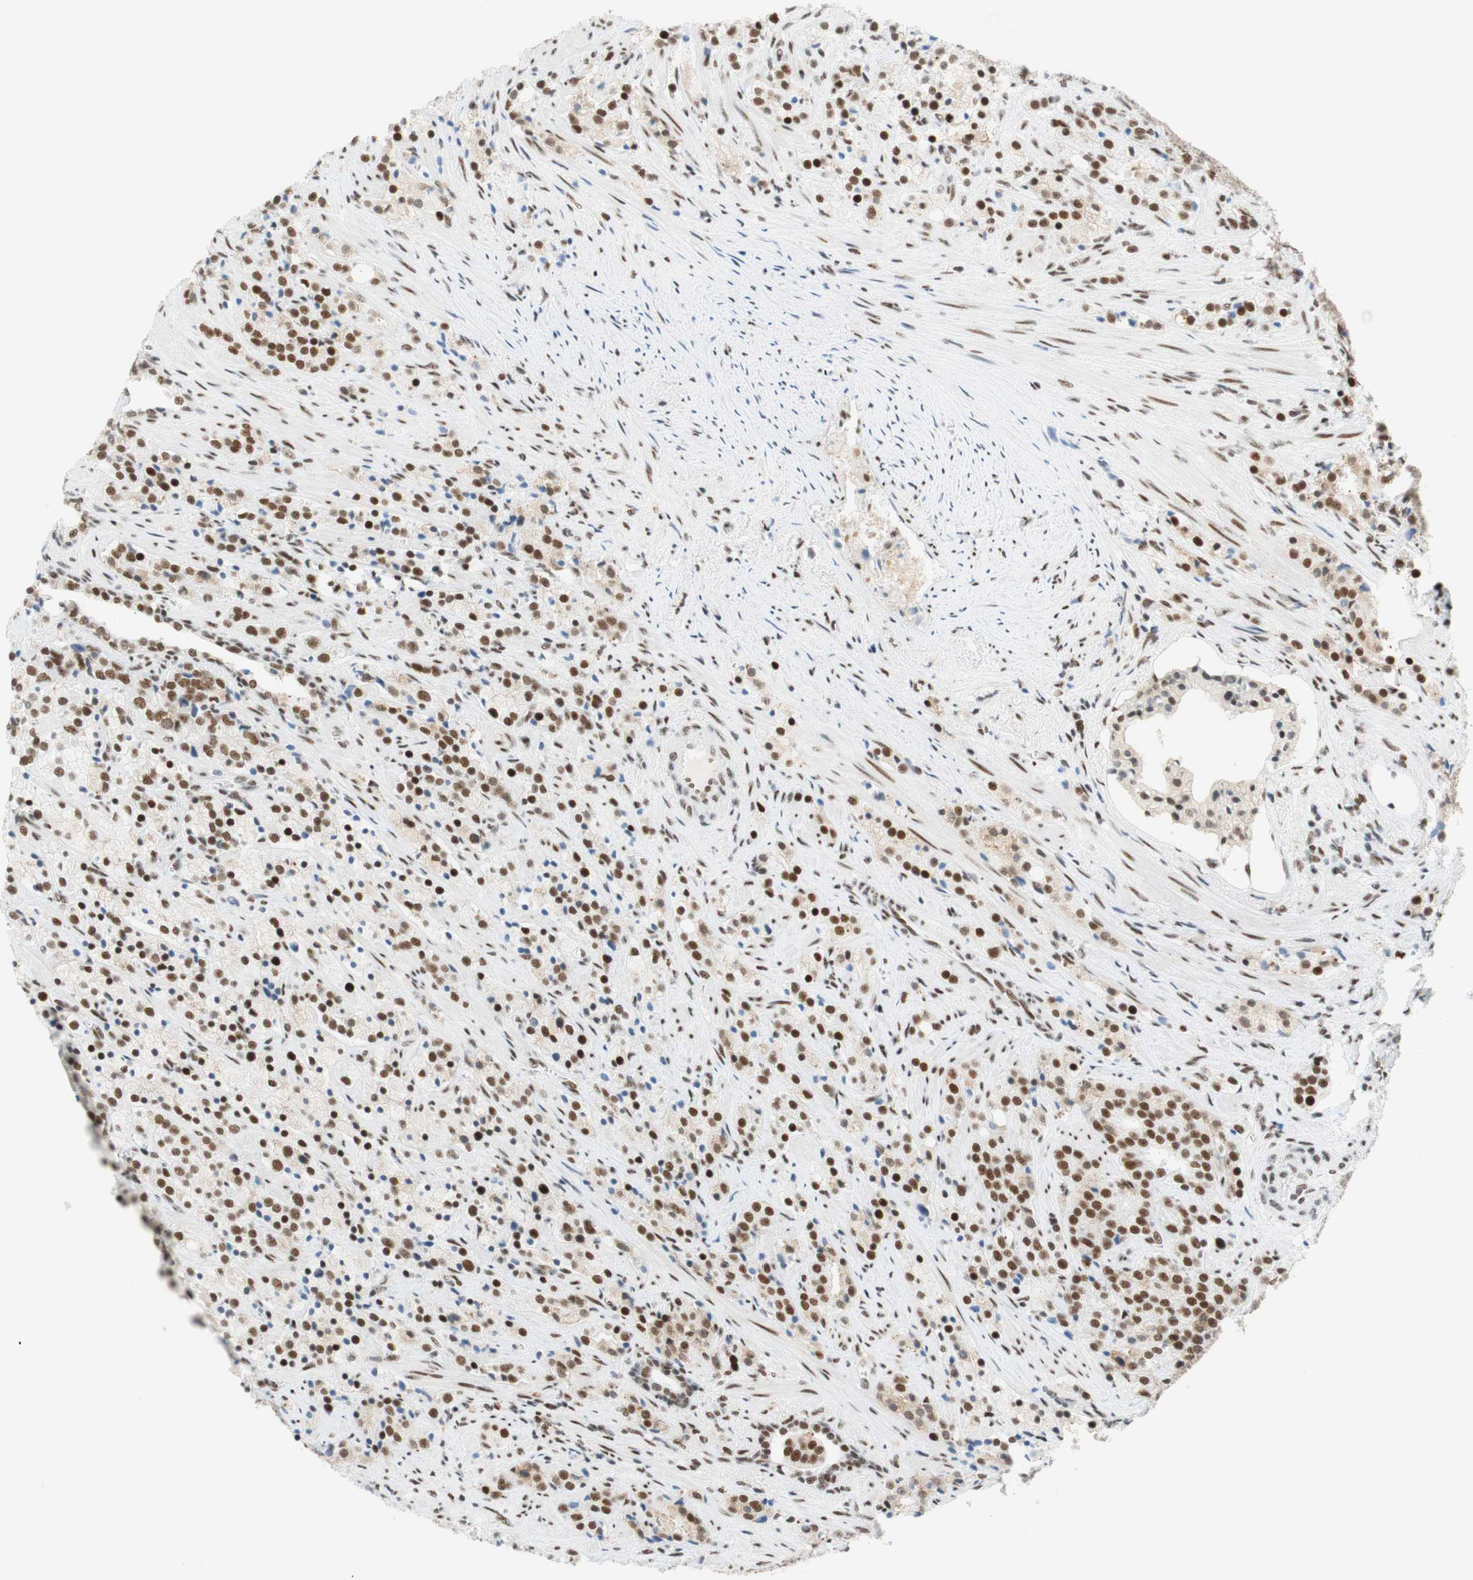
{"staining": {"intensity": "moderate", "quantity": "25%-75%", "location": "nuclear"}, "tissue": "prostate cancer", "cell_type": "Tumor cells", "image_type": "cancer", "snomed": [{"axis": "morphology", "description": "Adenocarcinoma, High grade"}, {"axis": "topography", "description": "Prostate"}], "caption": "An immunohistochemistry image of tumor tissue is shown. Protein staining in brown shows moderate nuclear positivity in adenocarcinoma (high-grade) (prostate) within tumor cells. (DAB = brown stain, brightfield microscopy at high magnification).", "gene": "RNF20", "patient": {"sex": "male", "age": 71}}